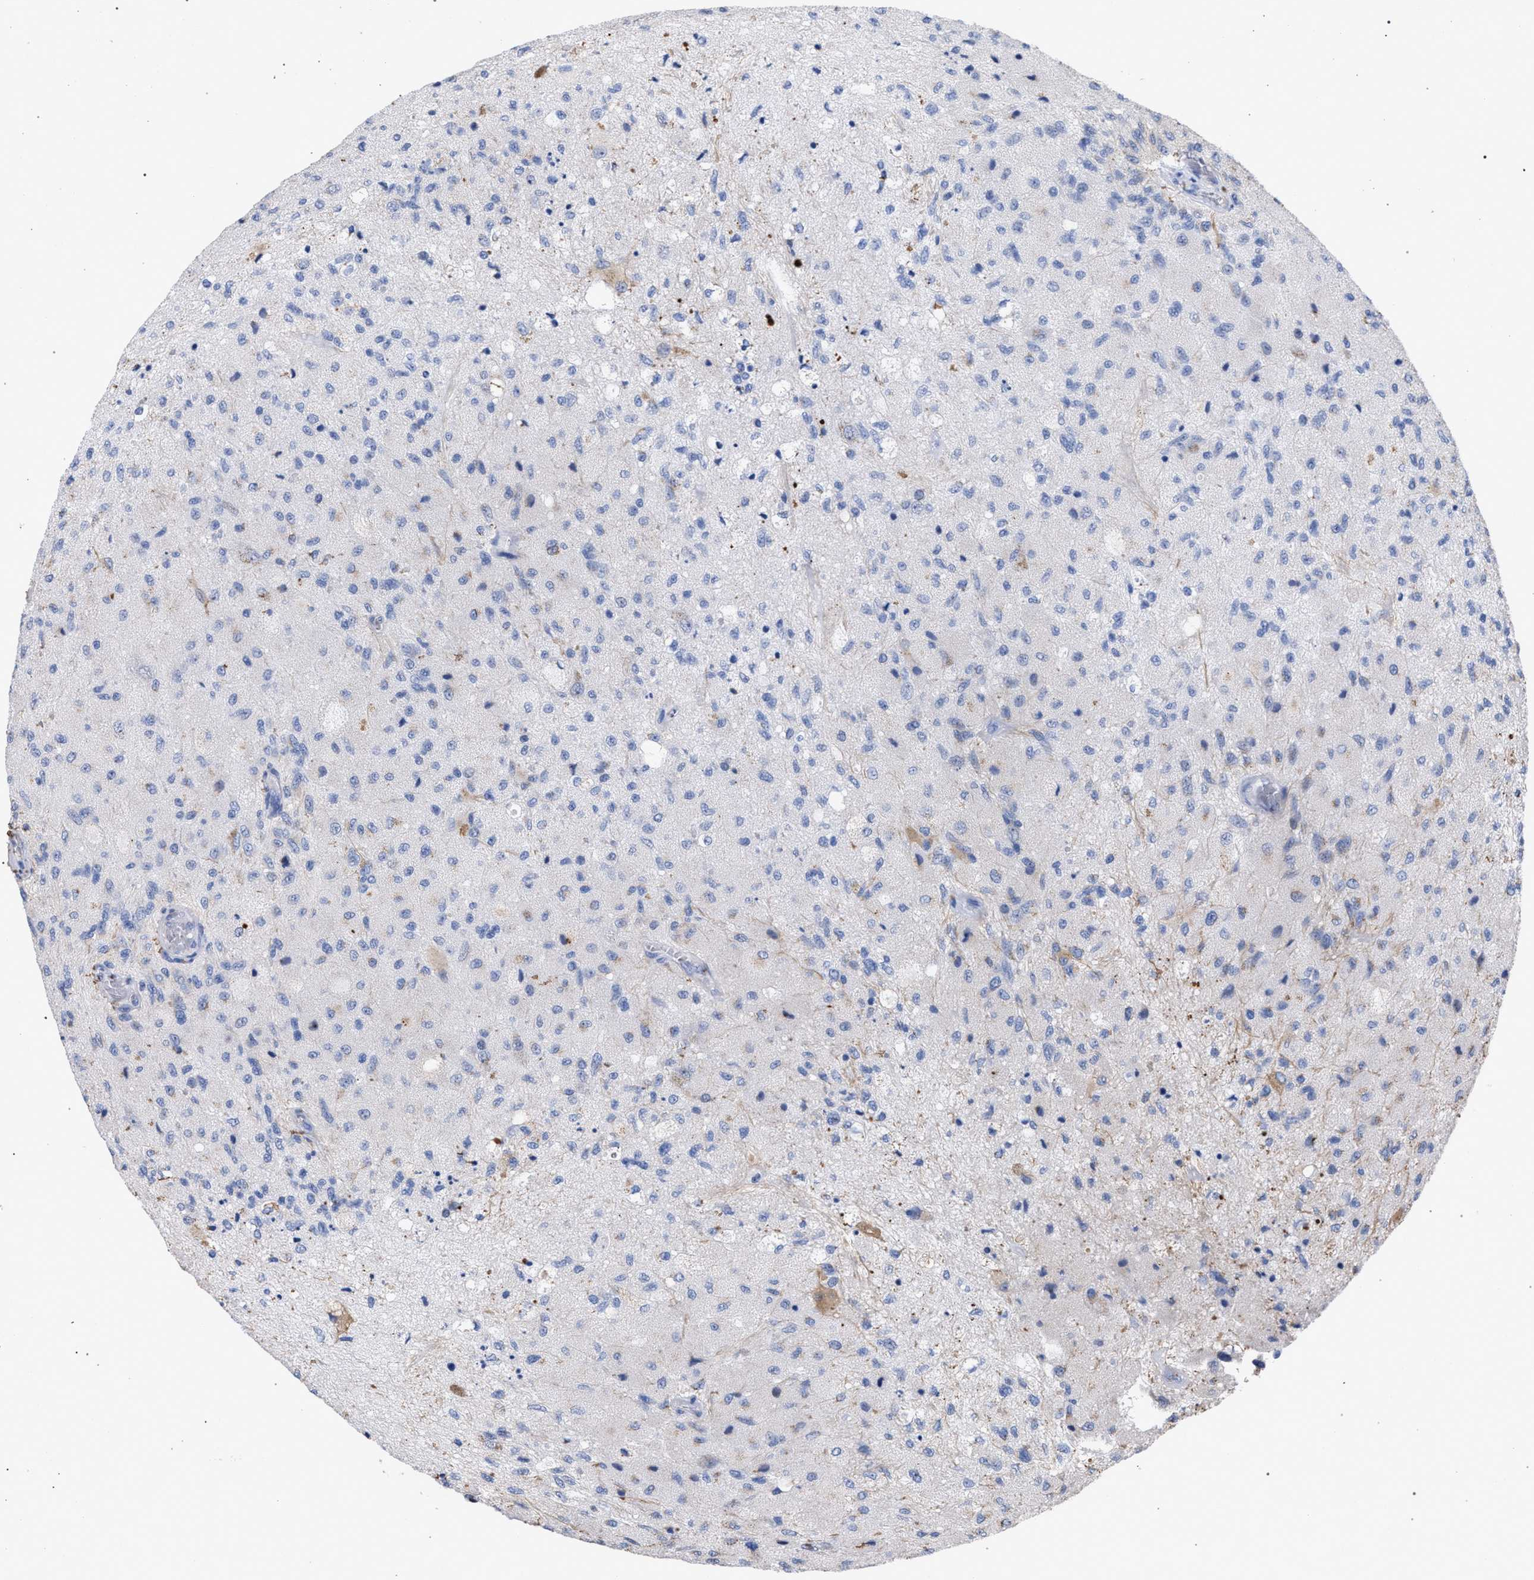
{"staining": {"intensity": "negative", "quantity": "none", "location": "none"}, "tissue": "glioma", "cell_type": "Tumor cells", "image_type": "cancer", "snomed": [{"axis": "morphology", "description": "Normal tissue, NOS"}, {"axis": "morphology", "description": "Glioma, malignant, High grade"}, {"axis": "topography", "description": "Cerebral cortex"}], "caption": "Immunohistochemistry (IHC) histopathology image of human glioma stained for a protein (brown), which displays no staining in tumor cells.", "gene": "GOLGA2", "patient": {"sex": "male", "age": 77}}